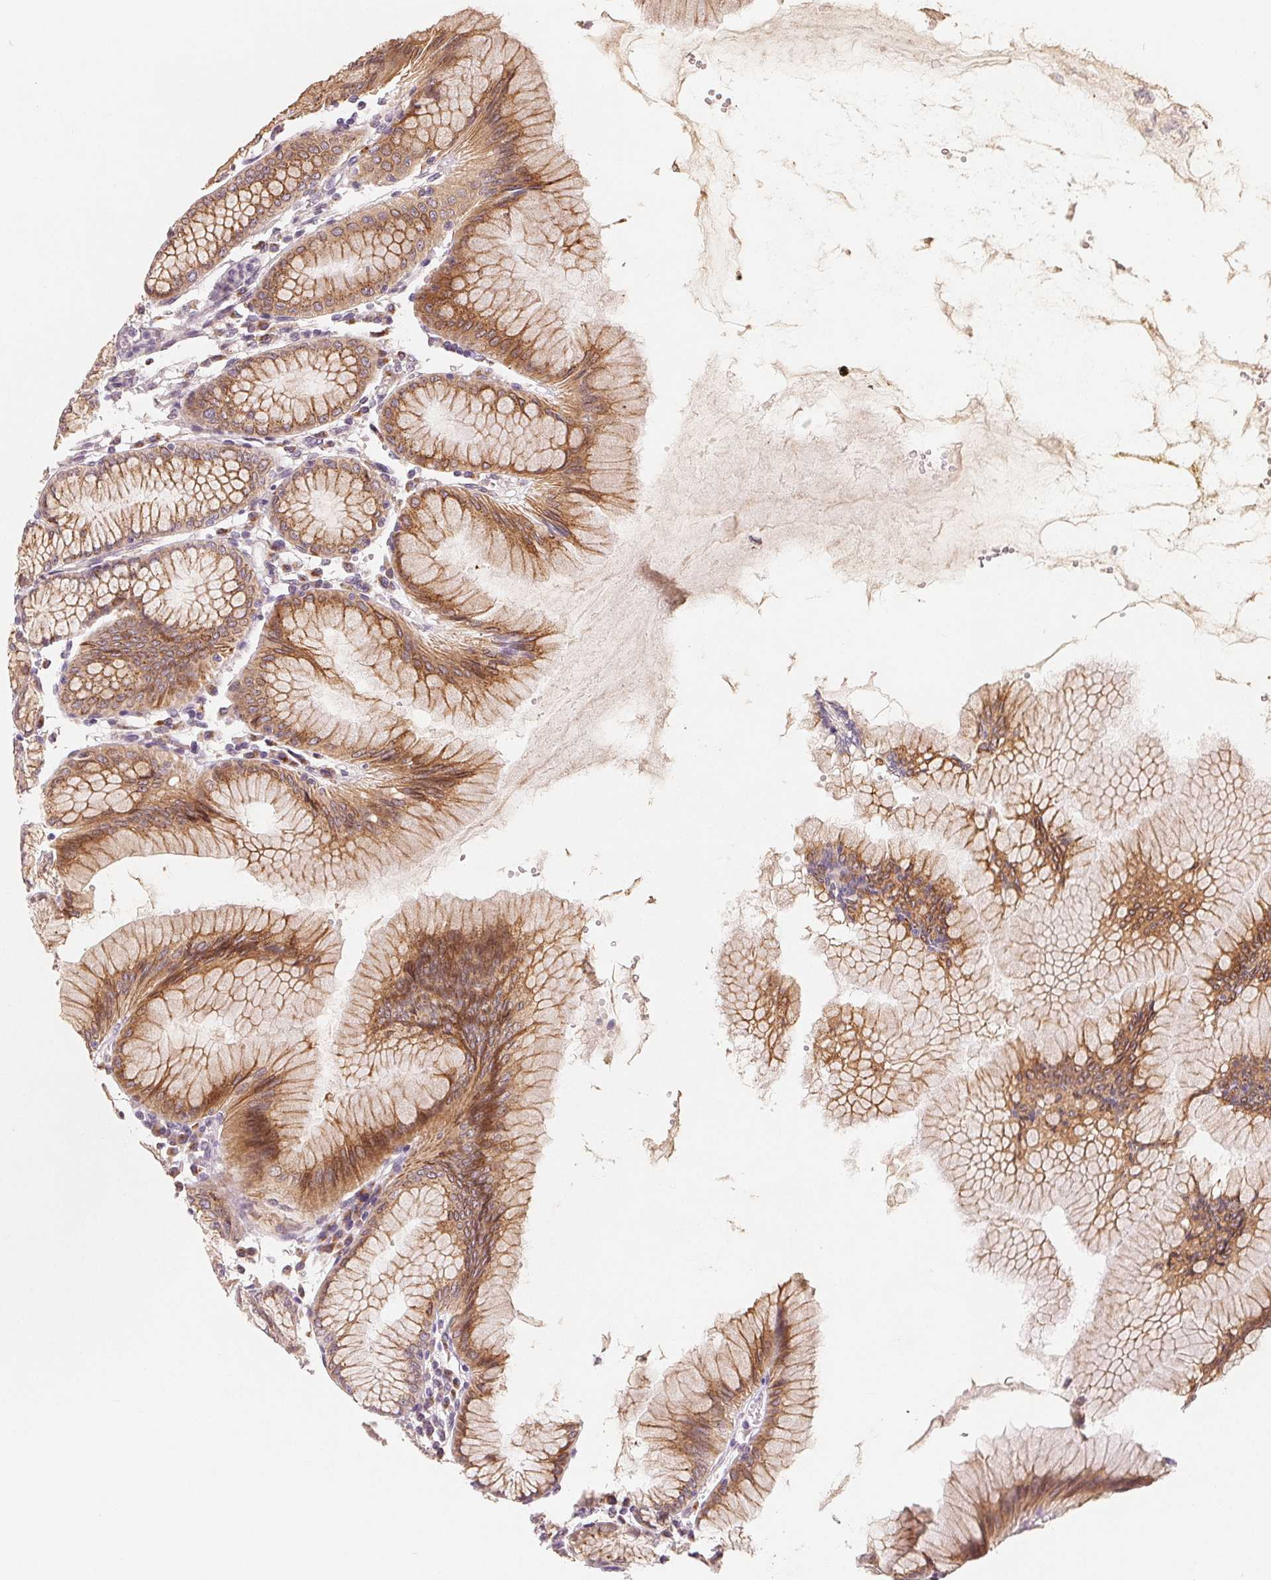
{"staining": {"intensity": "strong", "quantity": ">75%", "location": "cytoplasmic/membranous"}, "tissue": "stomach", "cell_type": "Glandular cells", "image_type": "normal", "snomed": [{"axis": "morphology", "description": "Normal tissue, NOS"}, {"axis": "topography", "description": "Stomach"}], "caption": "Benign stomach exhibits strong cytoplasmic/membranous positivity in about >75% of glandular cells.", "gene": "TMSB15B", "patient": {"sex": "female", "age": 57}}